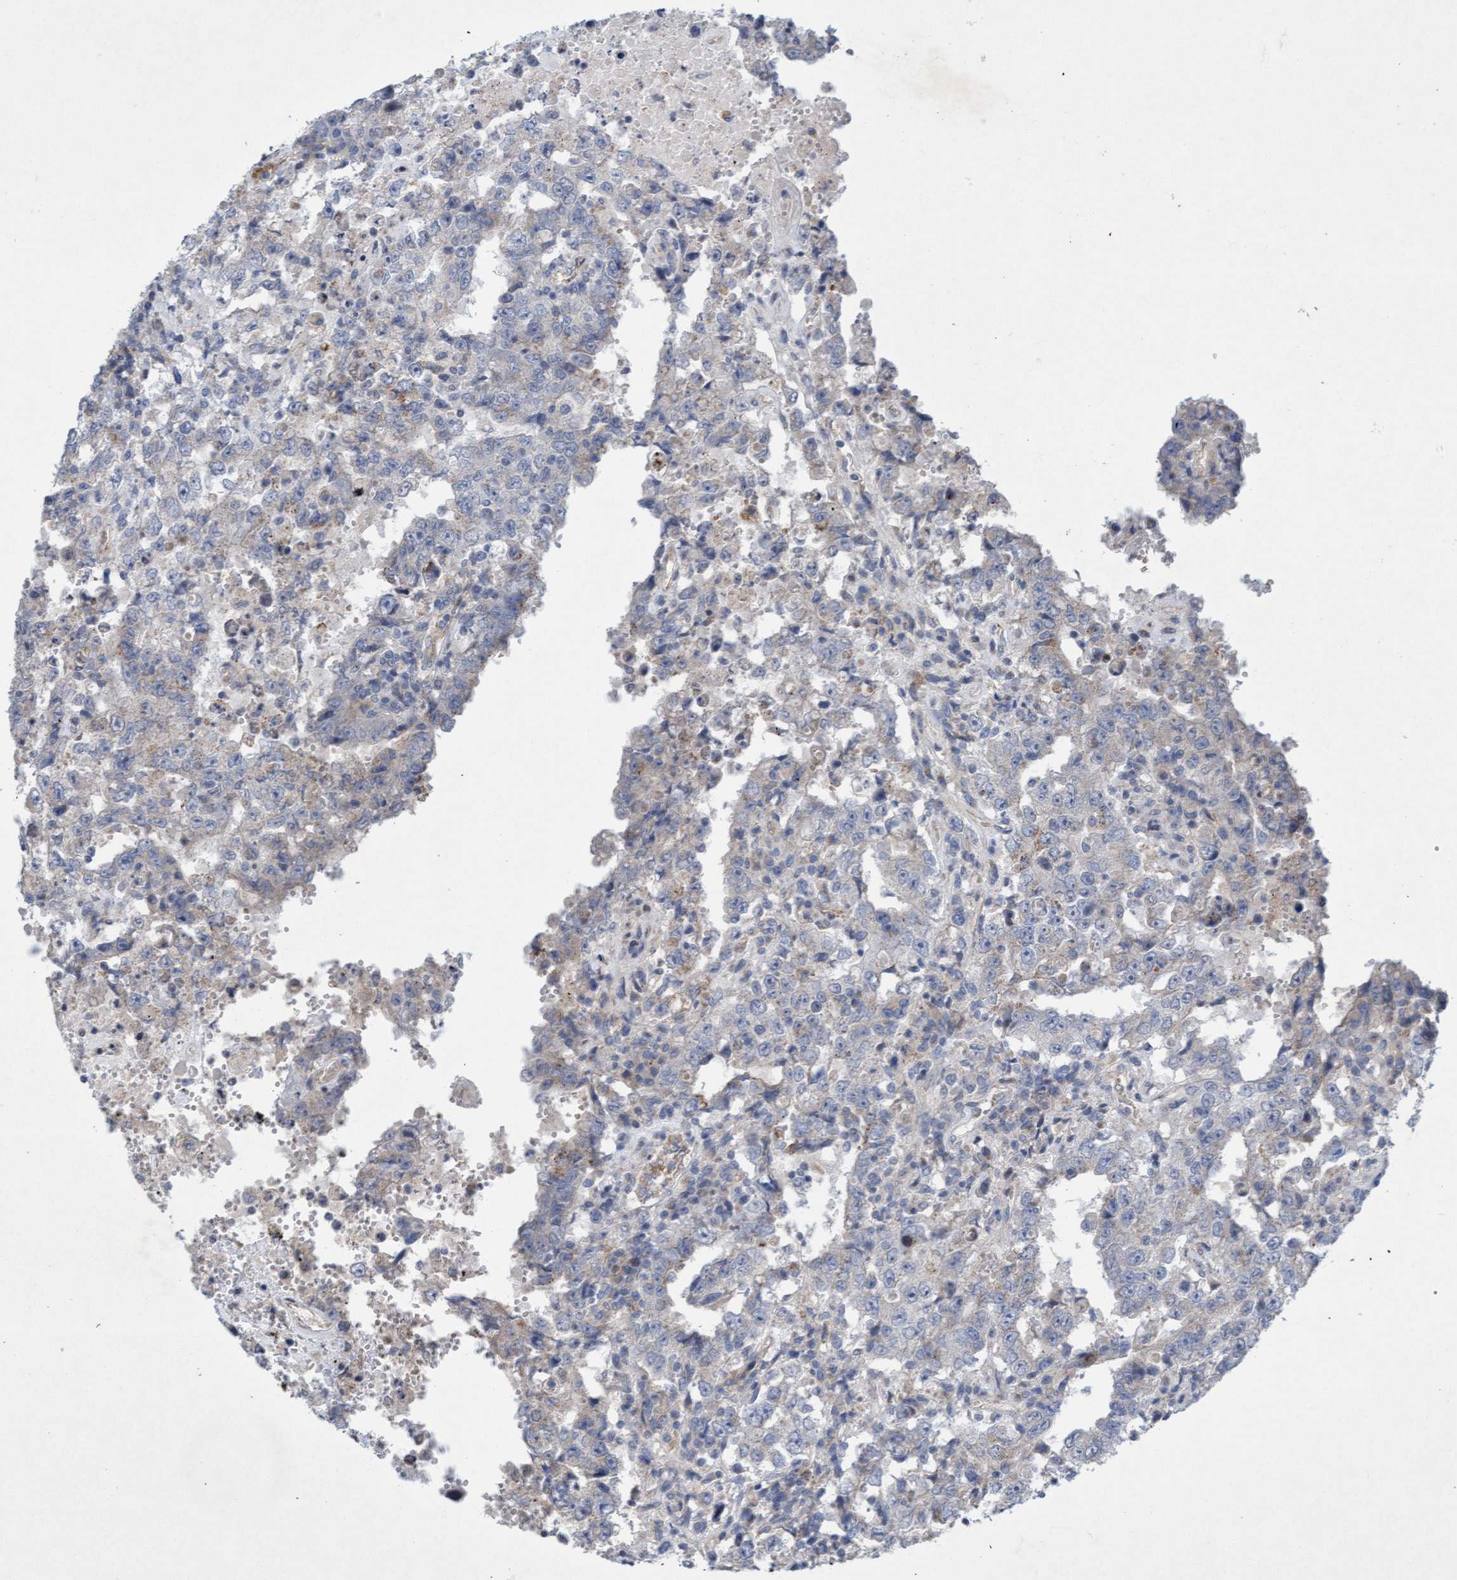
{"staining": {"intensity": "negative", "quantity": "none", "location": "none"}, "tissue": "testis cancer", "cell_type": "Tumor cells", "image_type": "cancer", "snomed": [{"axis": "morphology", "description": "Carcinoma, Embryonal, NOS"}, {"axis": "topography", "description": "Testis"}], "caption": "High magnification brightfield microscopy of embryonal carcinoma (testis) stained with DAB (brown) and counterstained with hematoxylin (blue): tumor cells show no significant positivity.", "gene": "DDHD2", "patient": {"sex": "male", "age": 26}}